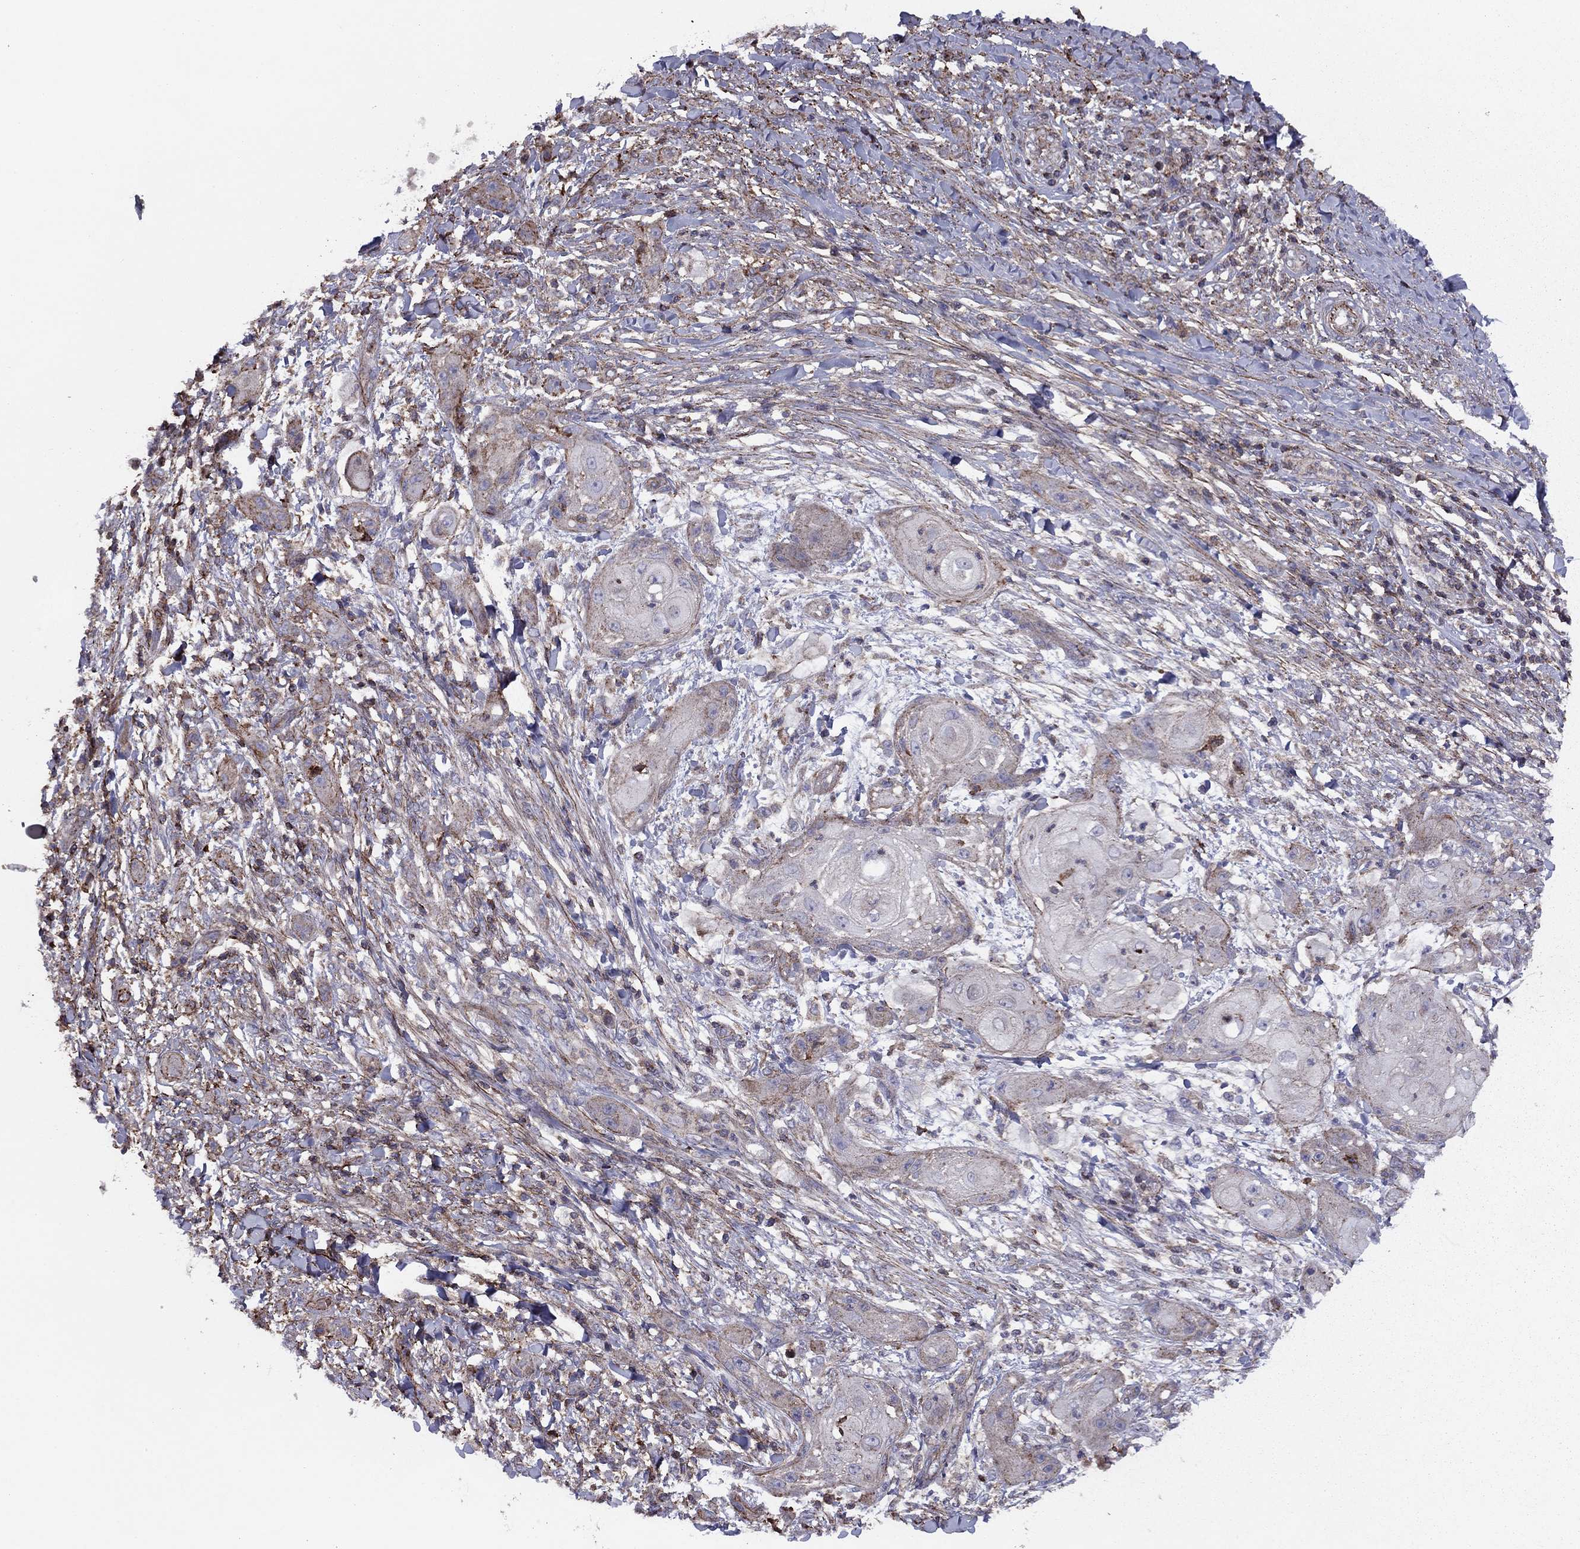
{"staining": {"intensity": "weak", "quantity": "<25%", "location": "cytoplasmic/membranous"}, "tissue": "skin cancer", "cell_type": "Tumor cells", "image_type": "cancer", "snomed": [{"axis": "morphology", "description": "Squamous cell carcinoma, NOS"}, {"axis": "topography", "description": "Skin"}], "caption": "Tumor cells are negative for brown protein staining in skin cancer.", "gene": "ALG6", "patient": {"sex": "male", "age": 62}}